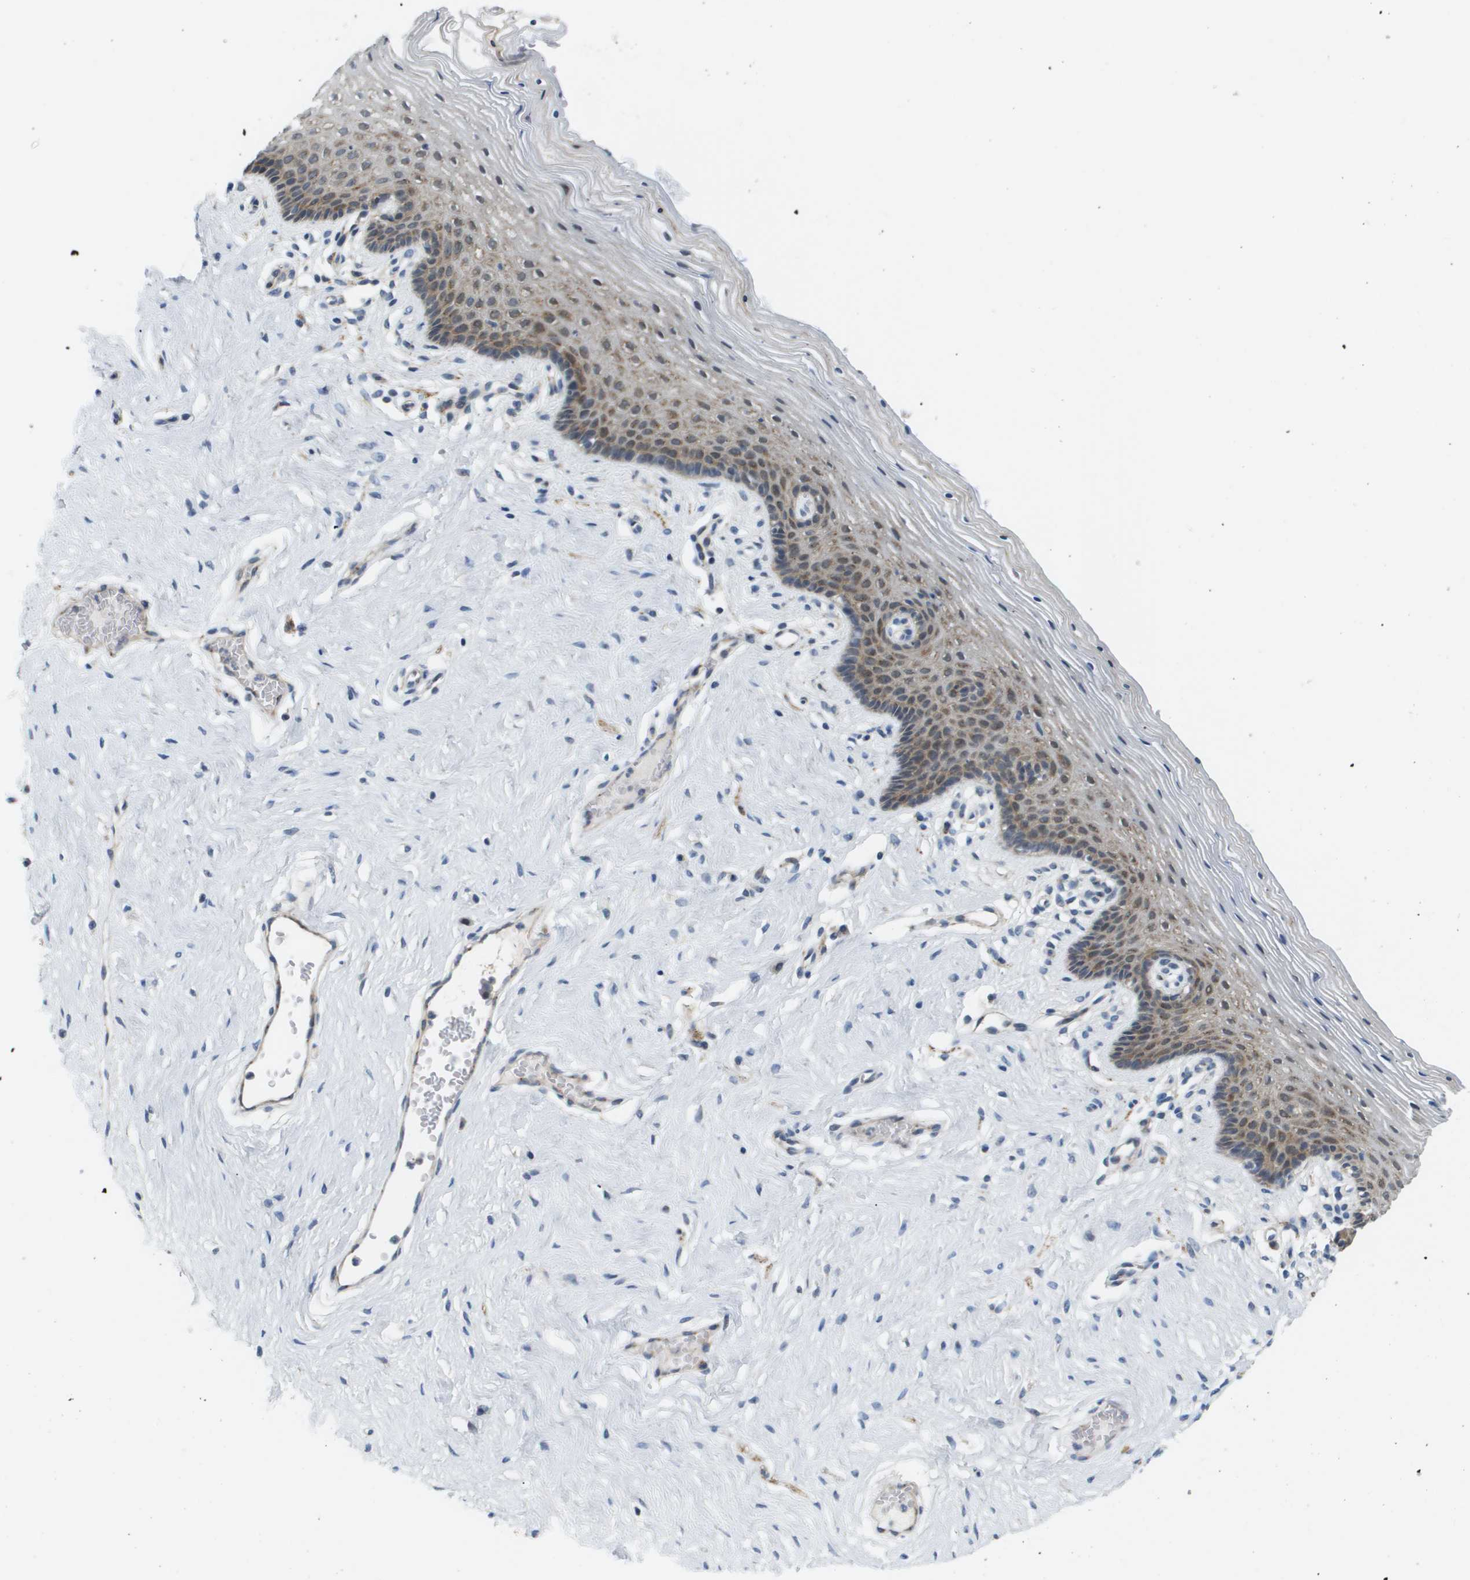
{"staining": {"intensity": "moderate", "quantity": "<25%", "location": "cytoplasmic/membranous"}, "tissue": "vagina", "cell_type": "Squamous epithelial cells", "image_type": "normal", "snomed": [{"axis": "morphology", "description": "Normal tissue, NOS"}, {"axis": "topography", "description": "Vagina"}], "caption": "Protein staining displays moderate cytoplasmic/membranous positivity in approximately <25% of squamous epithelial cells in benign vagina. (brown staining indicates protein expression, while blue staining denotes nuclei).", "gene": "OTUD5", "patient": {"sex": "female", "age": 32}}